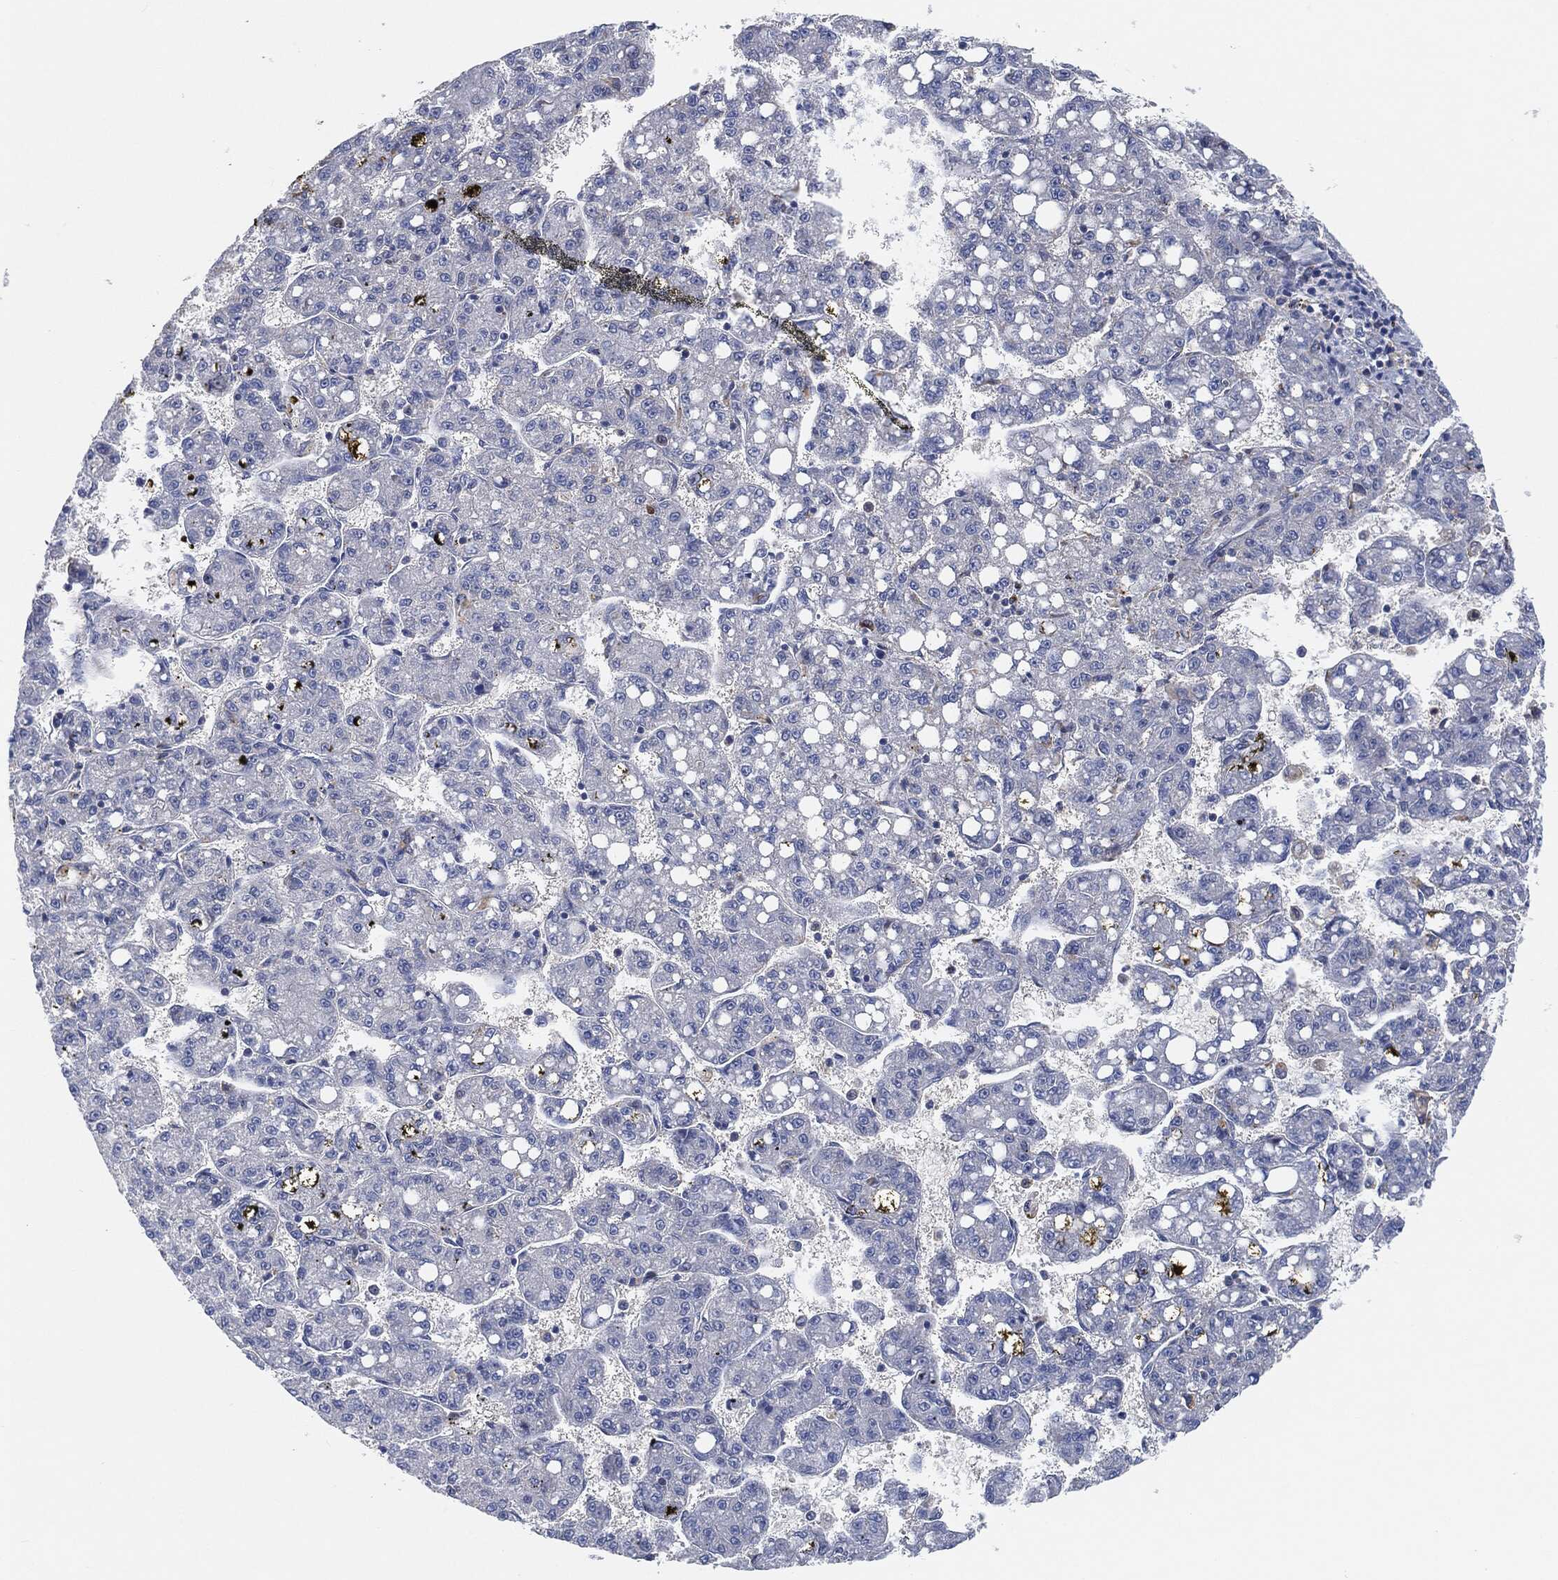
{"staining": {"intensity": "negative", "quantity": "none", "location": "none"}, "tissue": "liver cancer", "cell_type": "Tumor cells", "image_type": "cancer", "snomed": [{"axis": "morphology", "description": "Carcinoma, Hepatocellular, NOS"}, {"axis": "topography", "description": "Liver"}], "caption": "A high-resolution histopathology image shows immunohistochemistry (IHC) staining of hepatocellular carcinoma (liver), which shows no significant staining in tumor cells.", "gene": "VSIG4", "patient": {"sex": "female", "age": 65}}